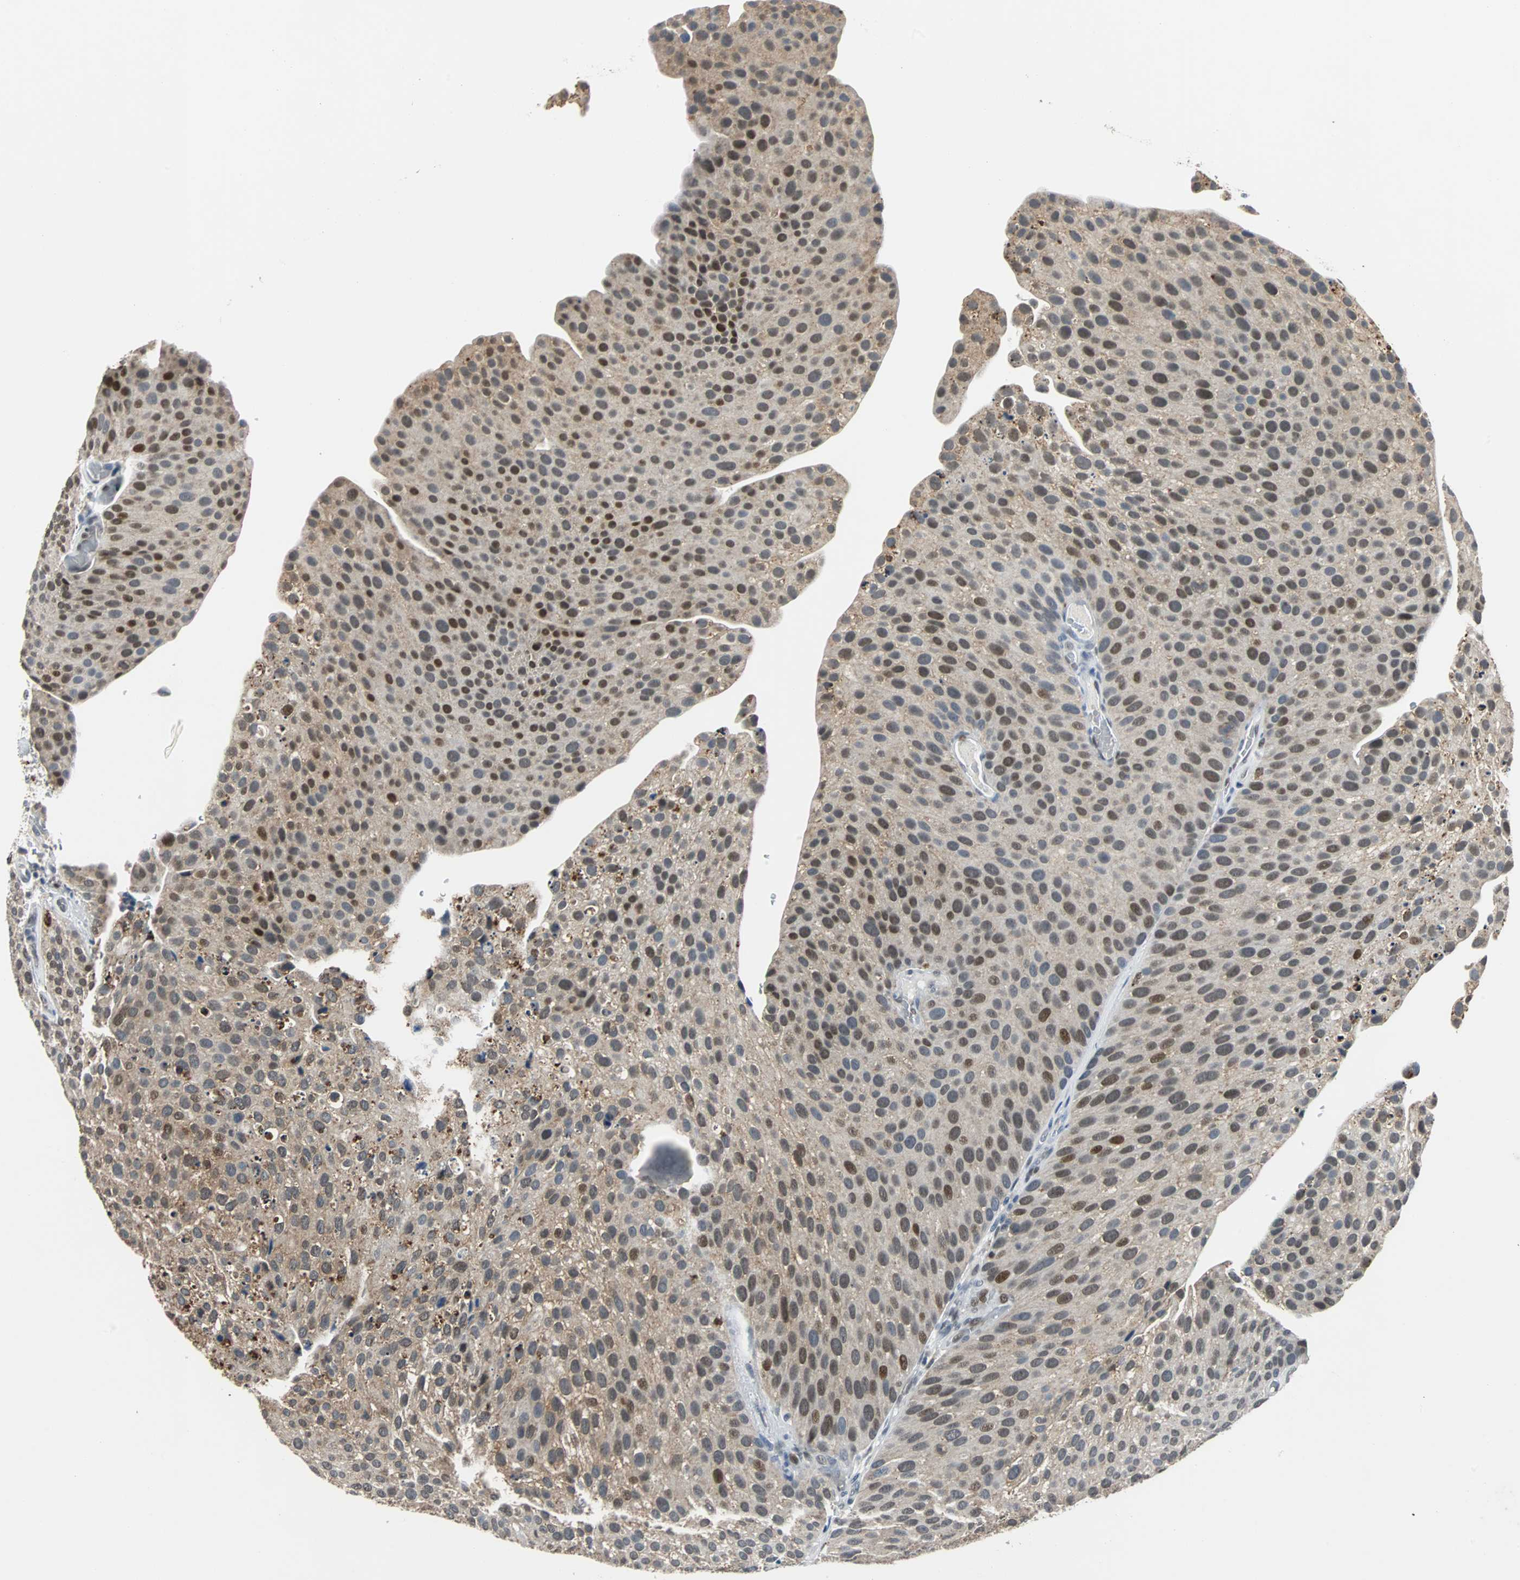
{"staining": {"intensity": "moderate", "quantity": ">75%", "location": "cytoplasmic/membranous,nuclear"}, "tissue": "urothelial cancer", "cell_type": "Tumor cells", "image_type": "cancer", "snomed": [{"axis": "morphology", "description": "Urothelial carcinoma, Low grade"}, {"axis": "topography", "description": "Smooth muscle"}, {"axis": "topography", "description": "Urinary bladder"}], "caption": "Protein staining by IHC shows moderate cytoplasmic/membranous and nuclear expression in approximately >75% of tumor cells in urothelial carcinoma (low-grade). Using DAB (brown) and hematoxylin (blue) stains, captured at high magnification using brightfield microscopy.", "gene": "HLX", "patient": {"sex": "male", "age": 60}}